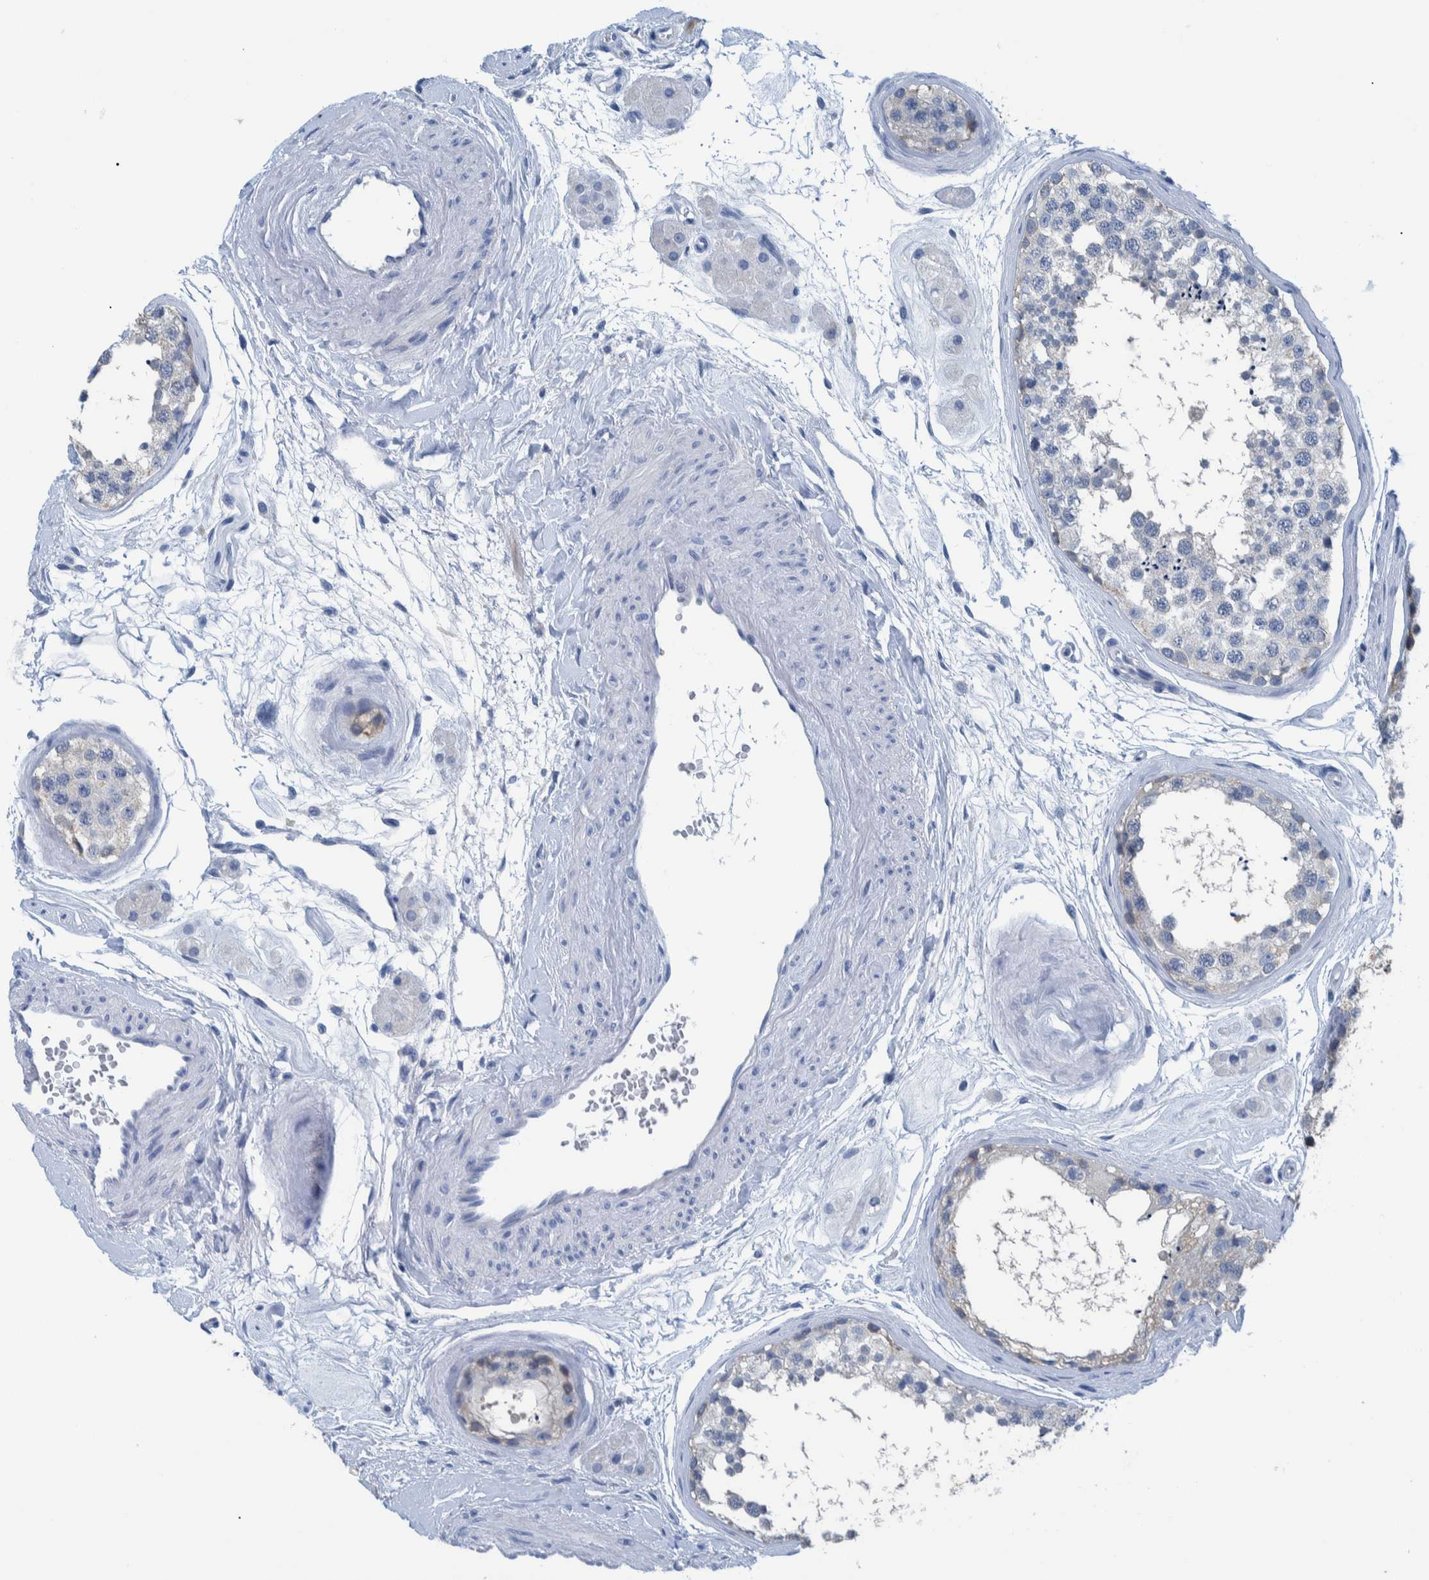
{"staining": {"intensity": "negative", "quantity": "none", "location": "none"}, "tissue": "testis", "cell_type": "Cells in seminiferous ducts", "image_type": "normal", "snomed": [{"axis": "morphology", "description": "Normal tissue, NOS"}, {"axis": "topography", "description": "Testis"}], "caption": "Immunohistochemistry (IHC) histopathology image of normal human testis stained for a protein (brown), which exhibits no expression in cells in seminiferous ducts.", "gene": "IDO1", "patient": {"sex": "male", "age": 56}}